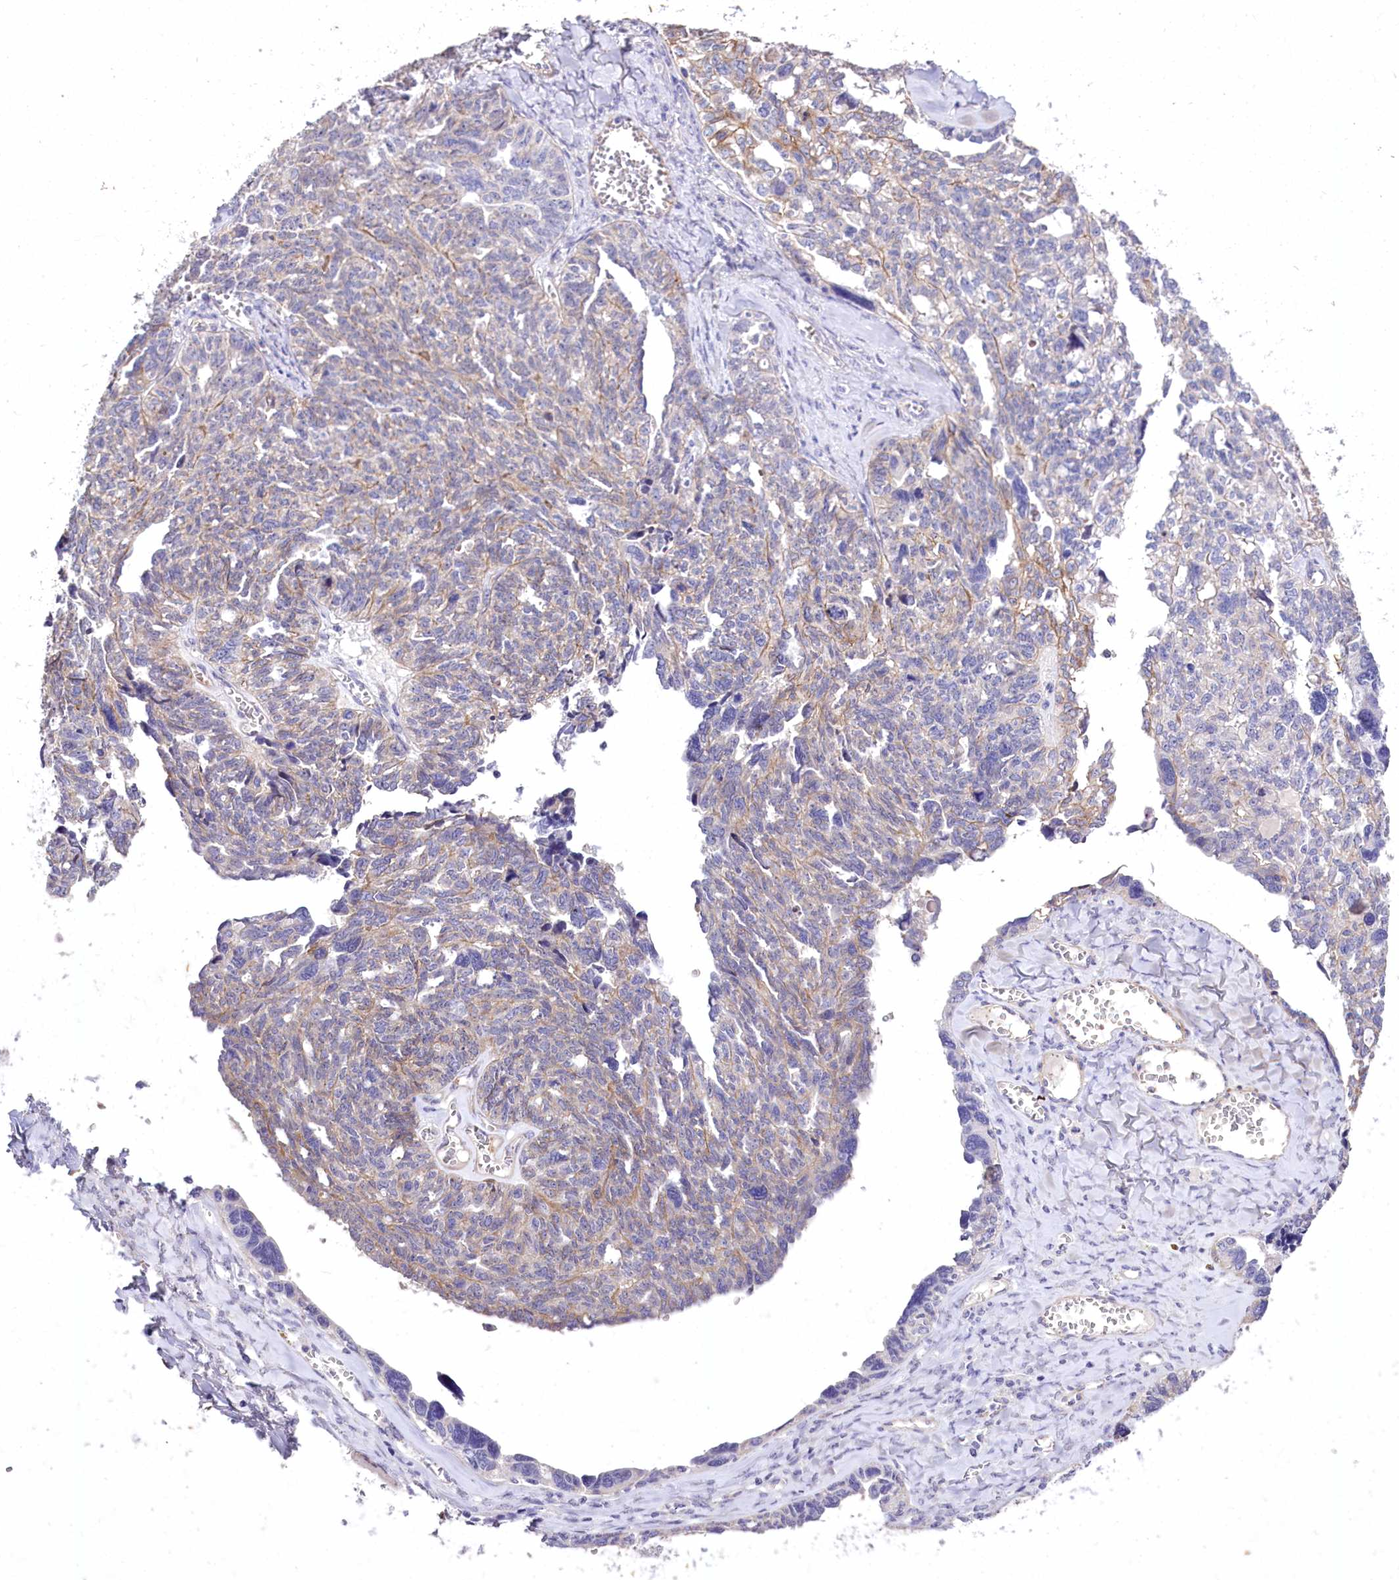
{"staining": {"intensity": "weak", "quantity": "25%-75%", "location": "cytoplasmic/membranous"}, "tissue": "ovarian cancer", "cell_type": "Tumor cells", "image_type": "cancer", "snomed": [{"axis": "morphology", "description": "Cystadenocarcinoma, serous, NOS"}, {"axis": "topography", "description": "Ovary"}], "caption": "There is low levels of weak cytoplasmic/membranous expression in tumor cells of ovarian cancer, as demonstrated by immunohistochemical staining (brown color).", "gene": "RDH16", "patient": {"sex": "female", "age": 79}}